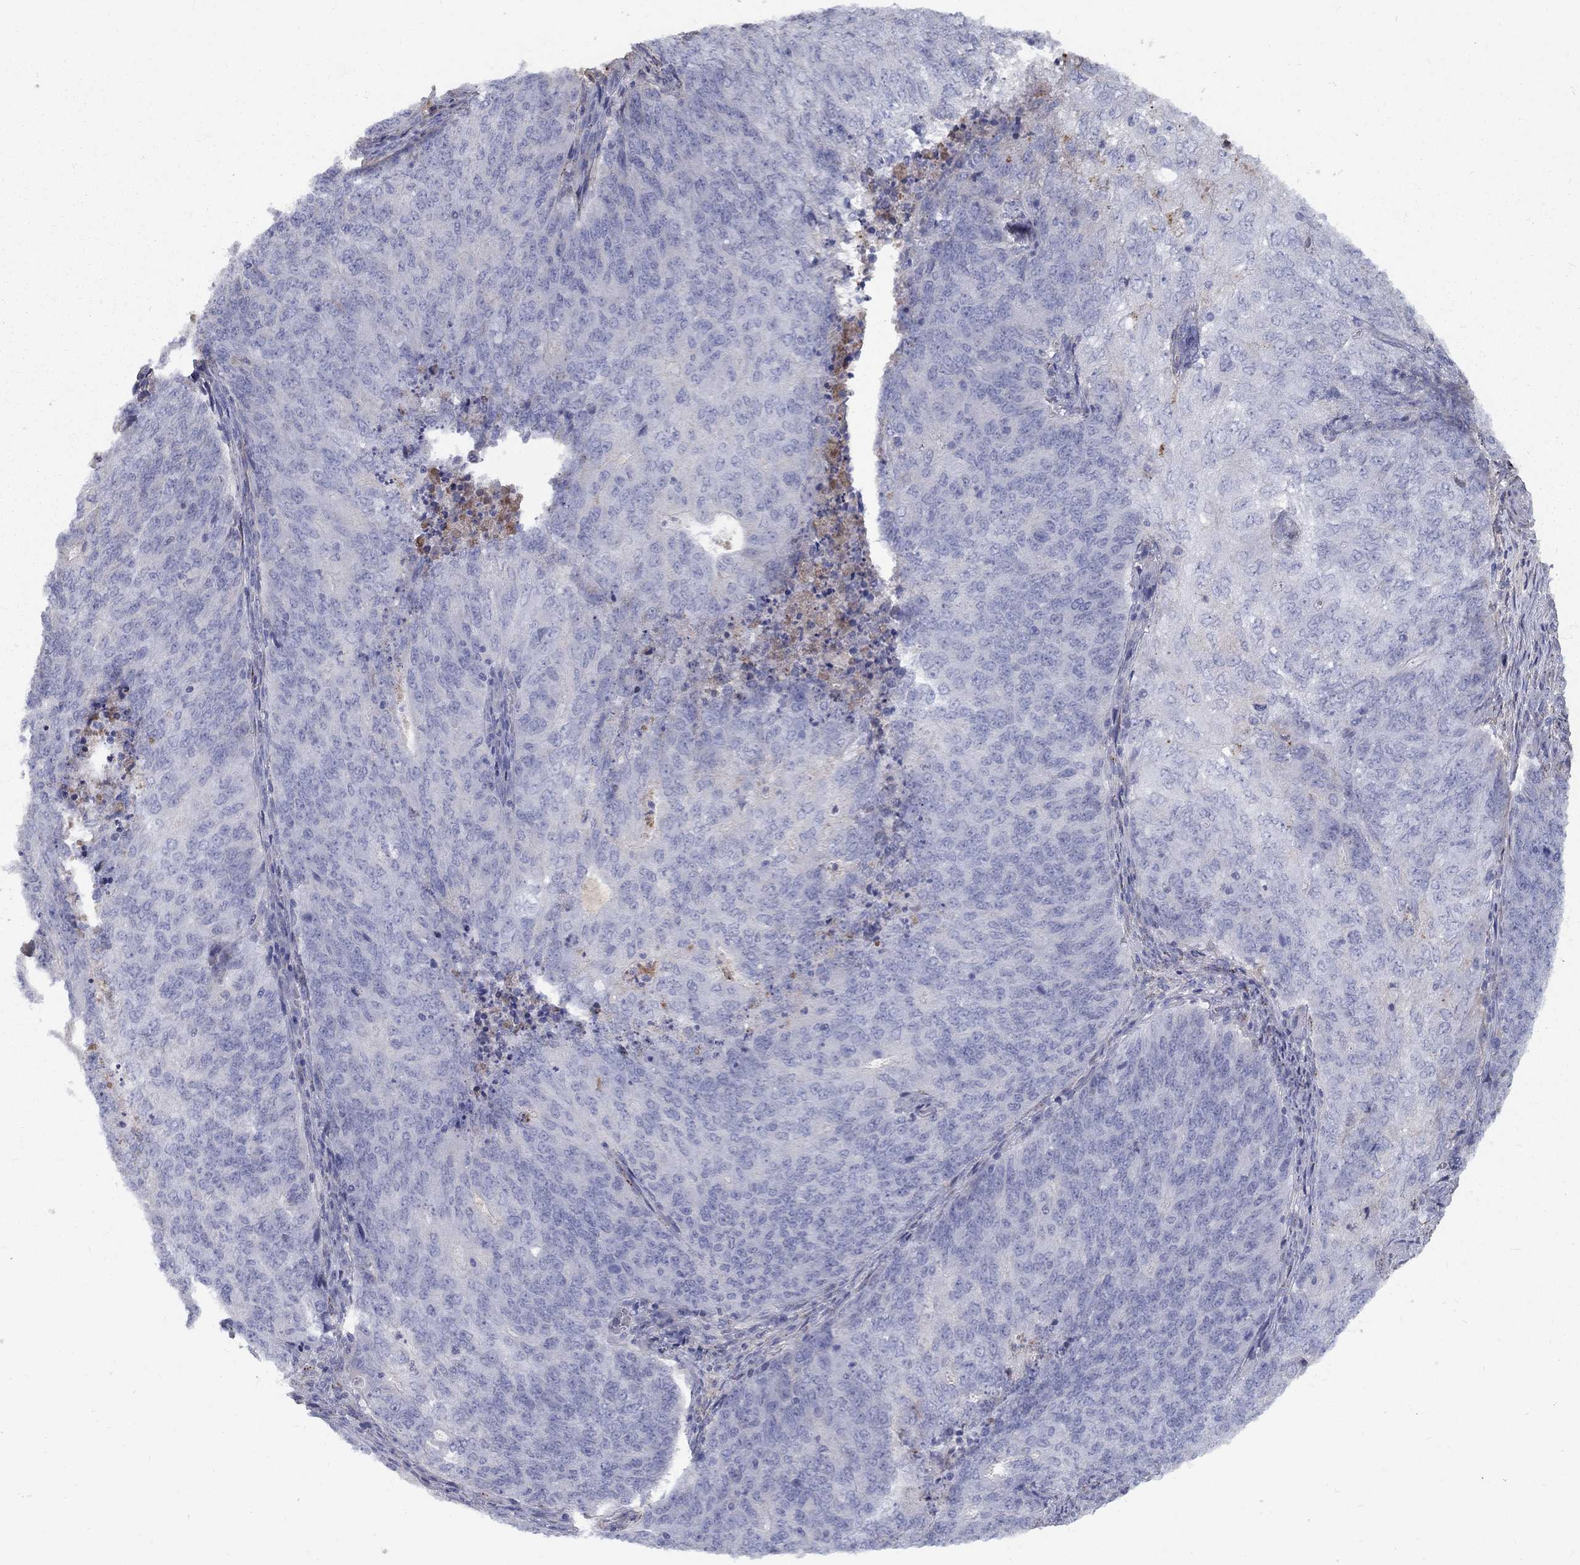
{"staining": {"intensity": "negative", "quantity": "none", "location": "none"}, "tissue": "endometrial cancer", "cell_type": "Tumor cells", "image_type": "cancer", "snomed": [{"axis": "morphology", "description": "Adenocarcinoma, NOS"}, {"axis": "topography", "description": "Endometrium"}], "caption": "Immunohistochemical staining of human endometrial cancer exhibits no significant staining in tumor cells.", "gene": "EPDR1", "patient": {"sex": "female", "age": 82}}